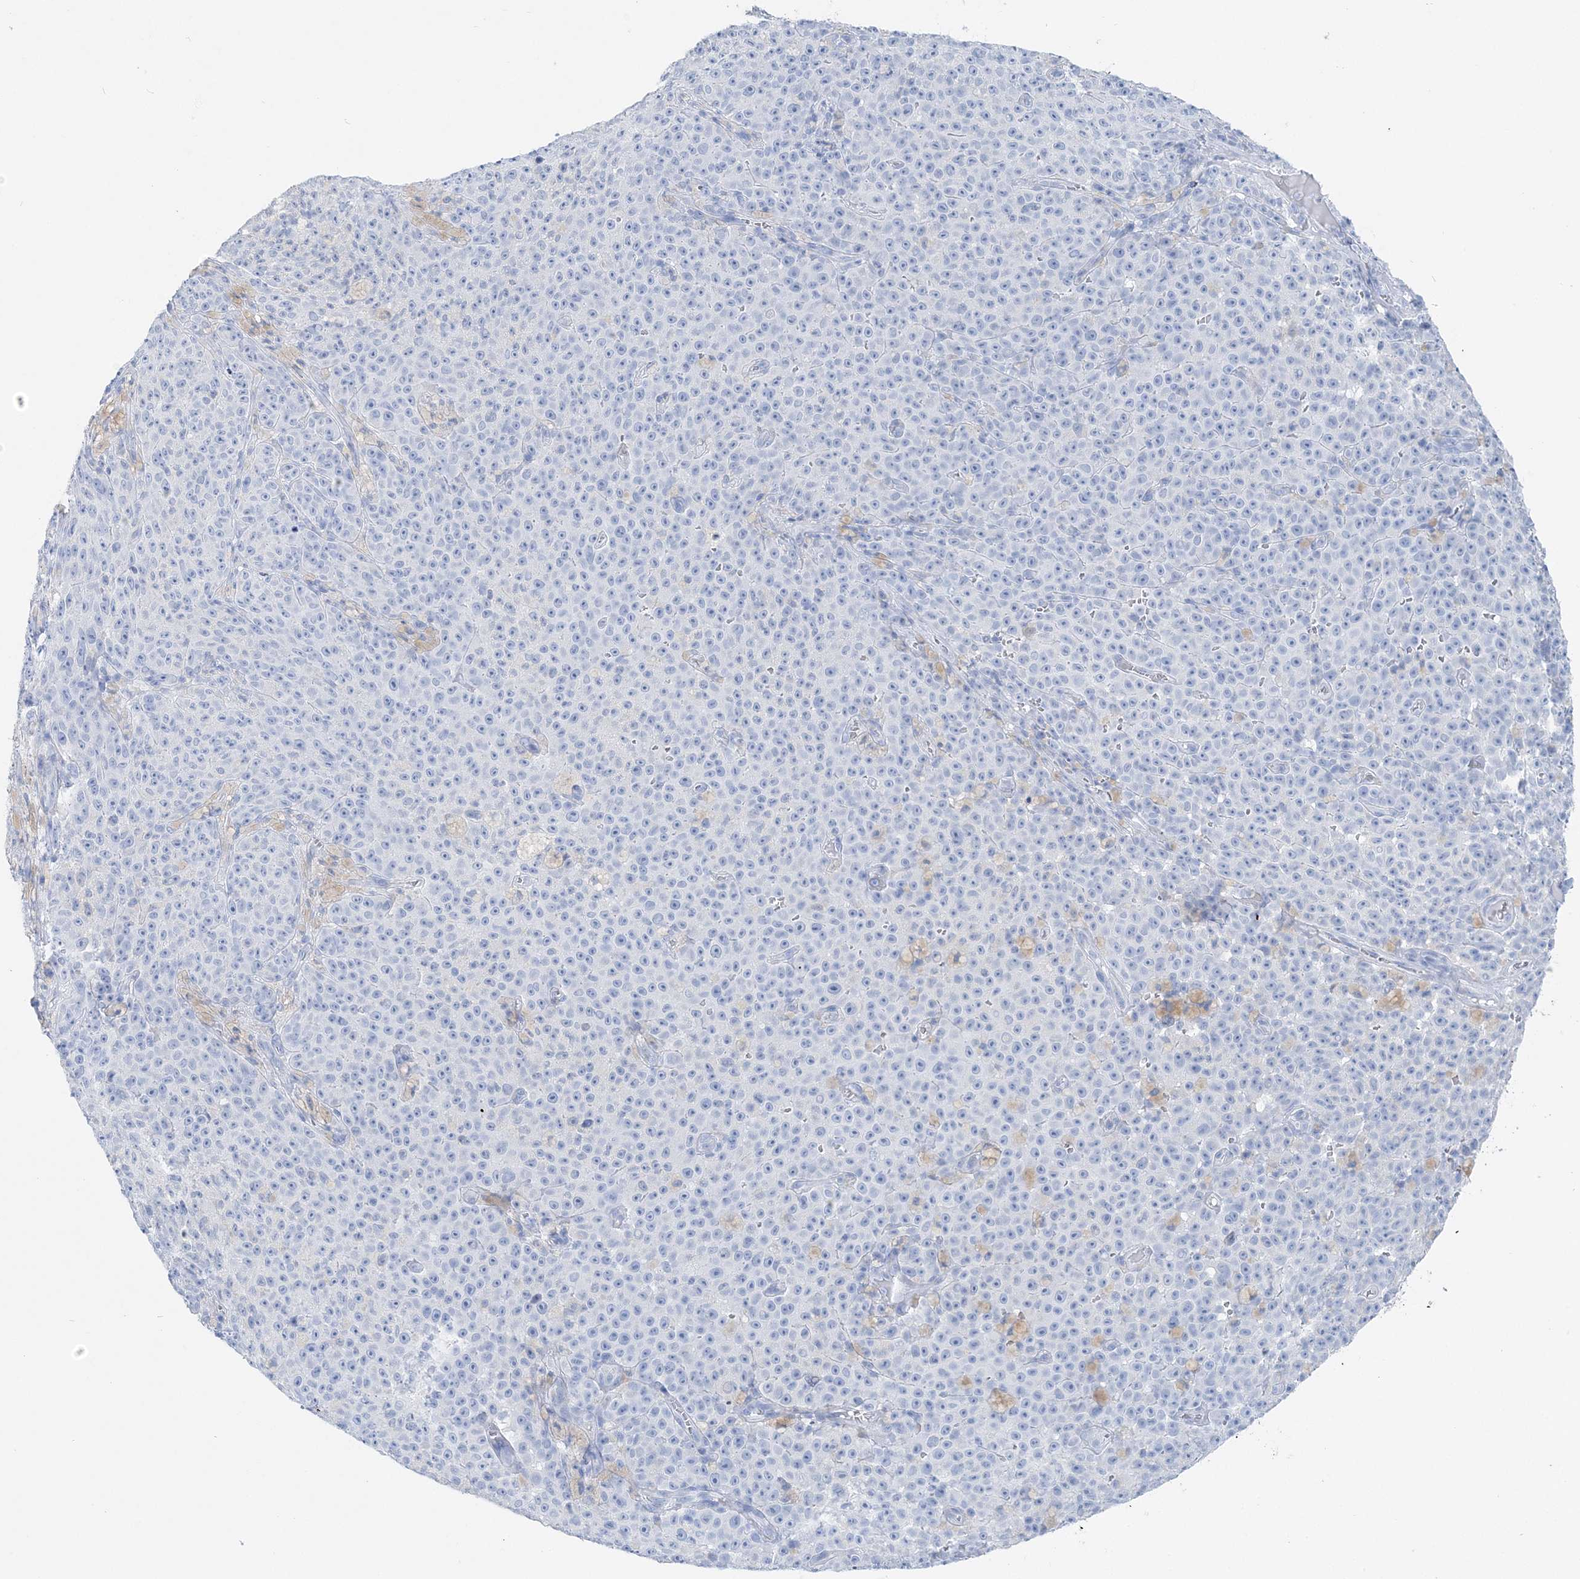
{"staining": {"intensity": "negative", "quantity": "none", "location": "none"}, "tissue": "melanoma", "cell_type": "Tumor cells", "image_type": "cancer", "snomed": [{"axis": "morphology", "description": "Malignant melanoma, NOS"}, {"axis": "topography", "description": "Skin"}], "caption": "Malignant melanoma was stained to show a protein in brown. There is no significant positivity in tumor cells.", "gene": "TSPYL6", "patient": {"sex": "female", "age": 82}}